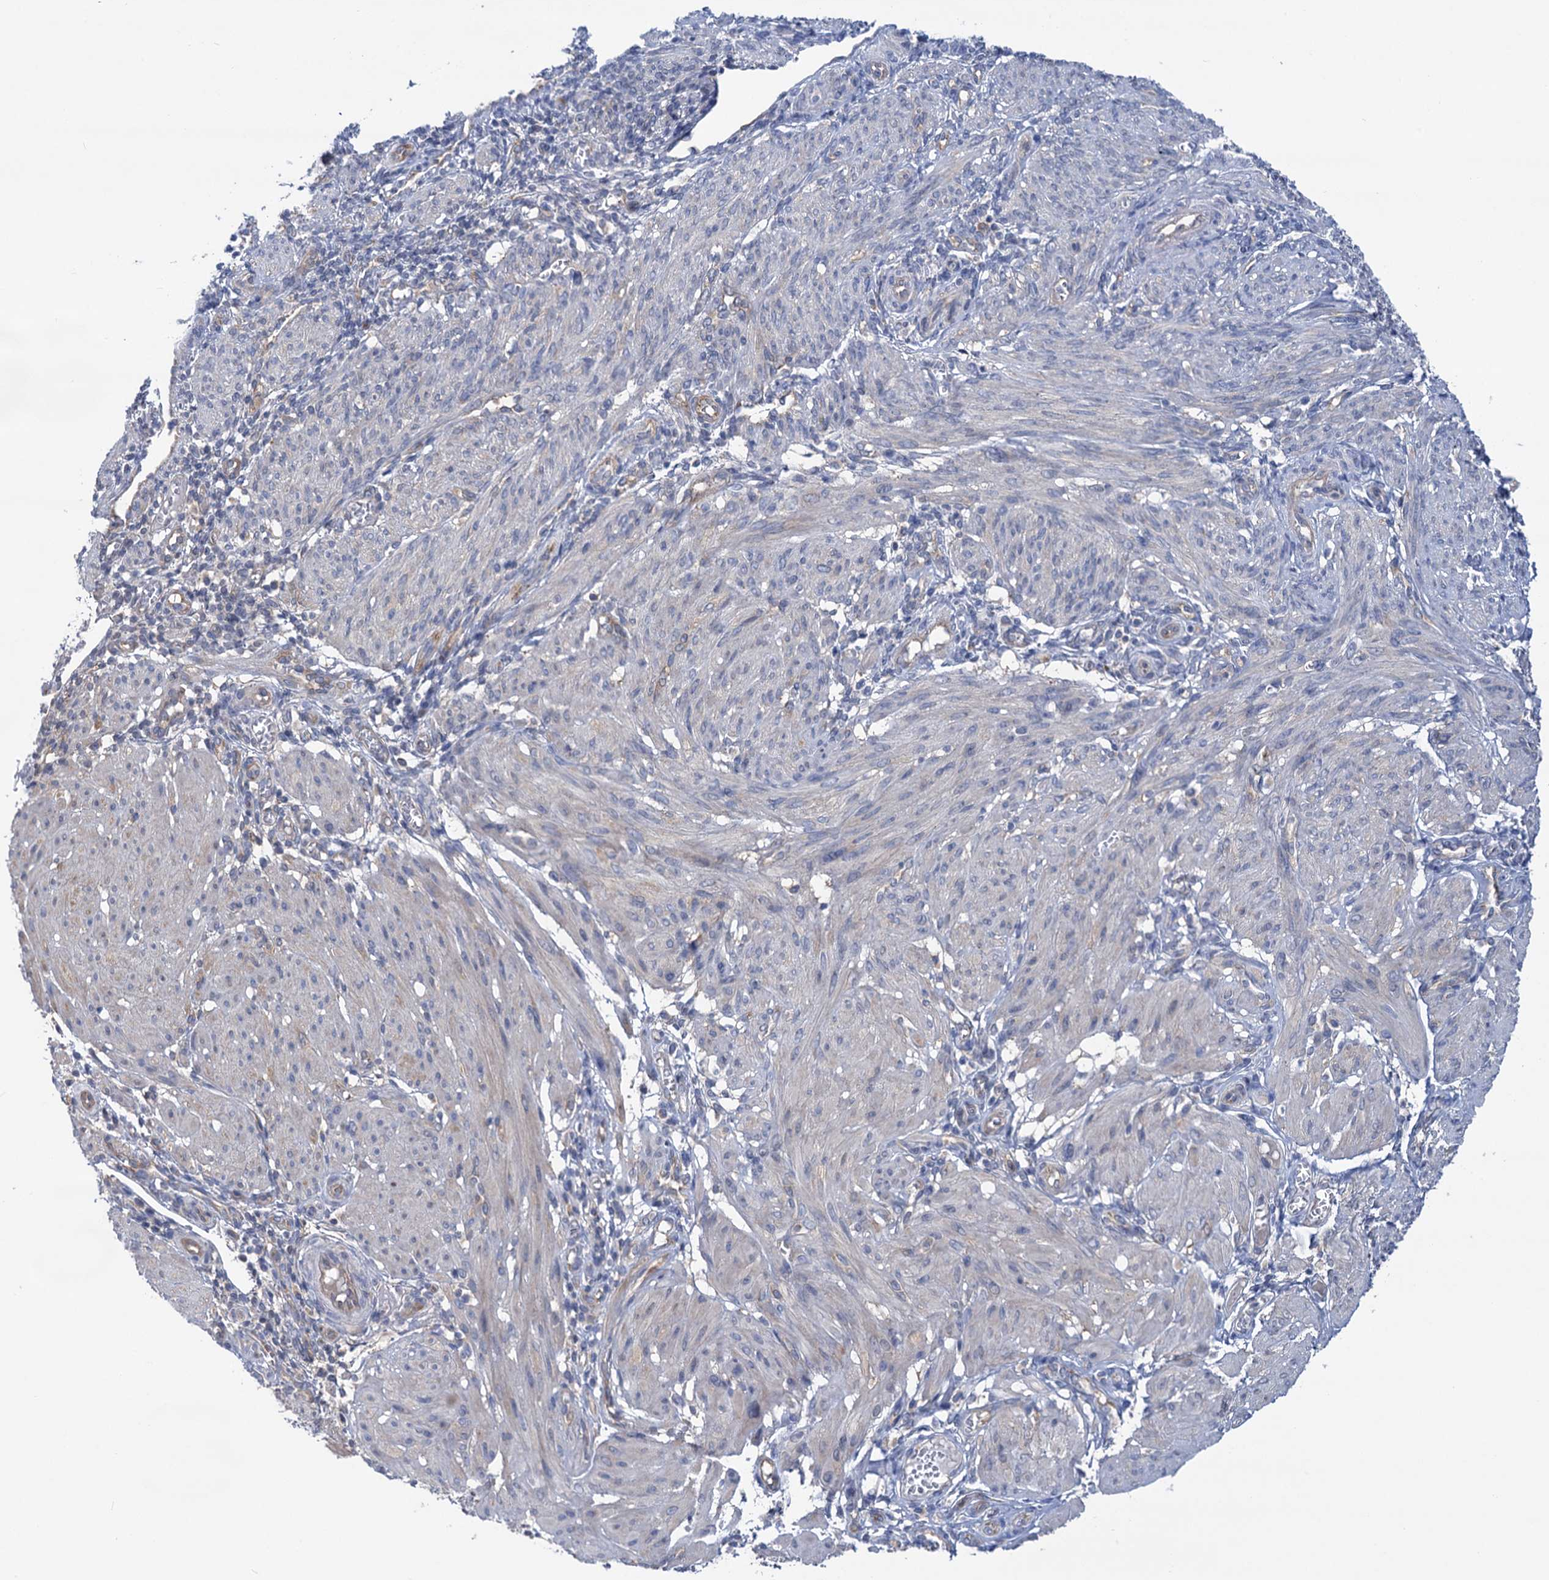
{"staining": {"intensity": "negative", "quantity": "none", "location": "none"}, "tissue": "smooth muscle", "cell_type": "Smooth muscle cells", "image_type": "normal", "snomed": [{"axis": "morphology", "description": "Normal tissue, NOS"}, {"axis": "topography", "description": "Smooth muscle"}], "caption": "DAB (3,3'-diaminobenzidine) immunohistochemical staining of unremarkable smooth muscle shows no significant expression in smooth muscle cells.", "gene": "ZNRD2", "patient": {"sex": "female", "age": 39}}